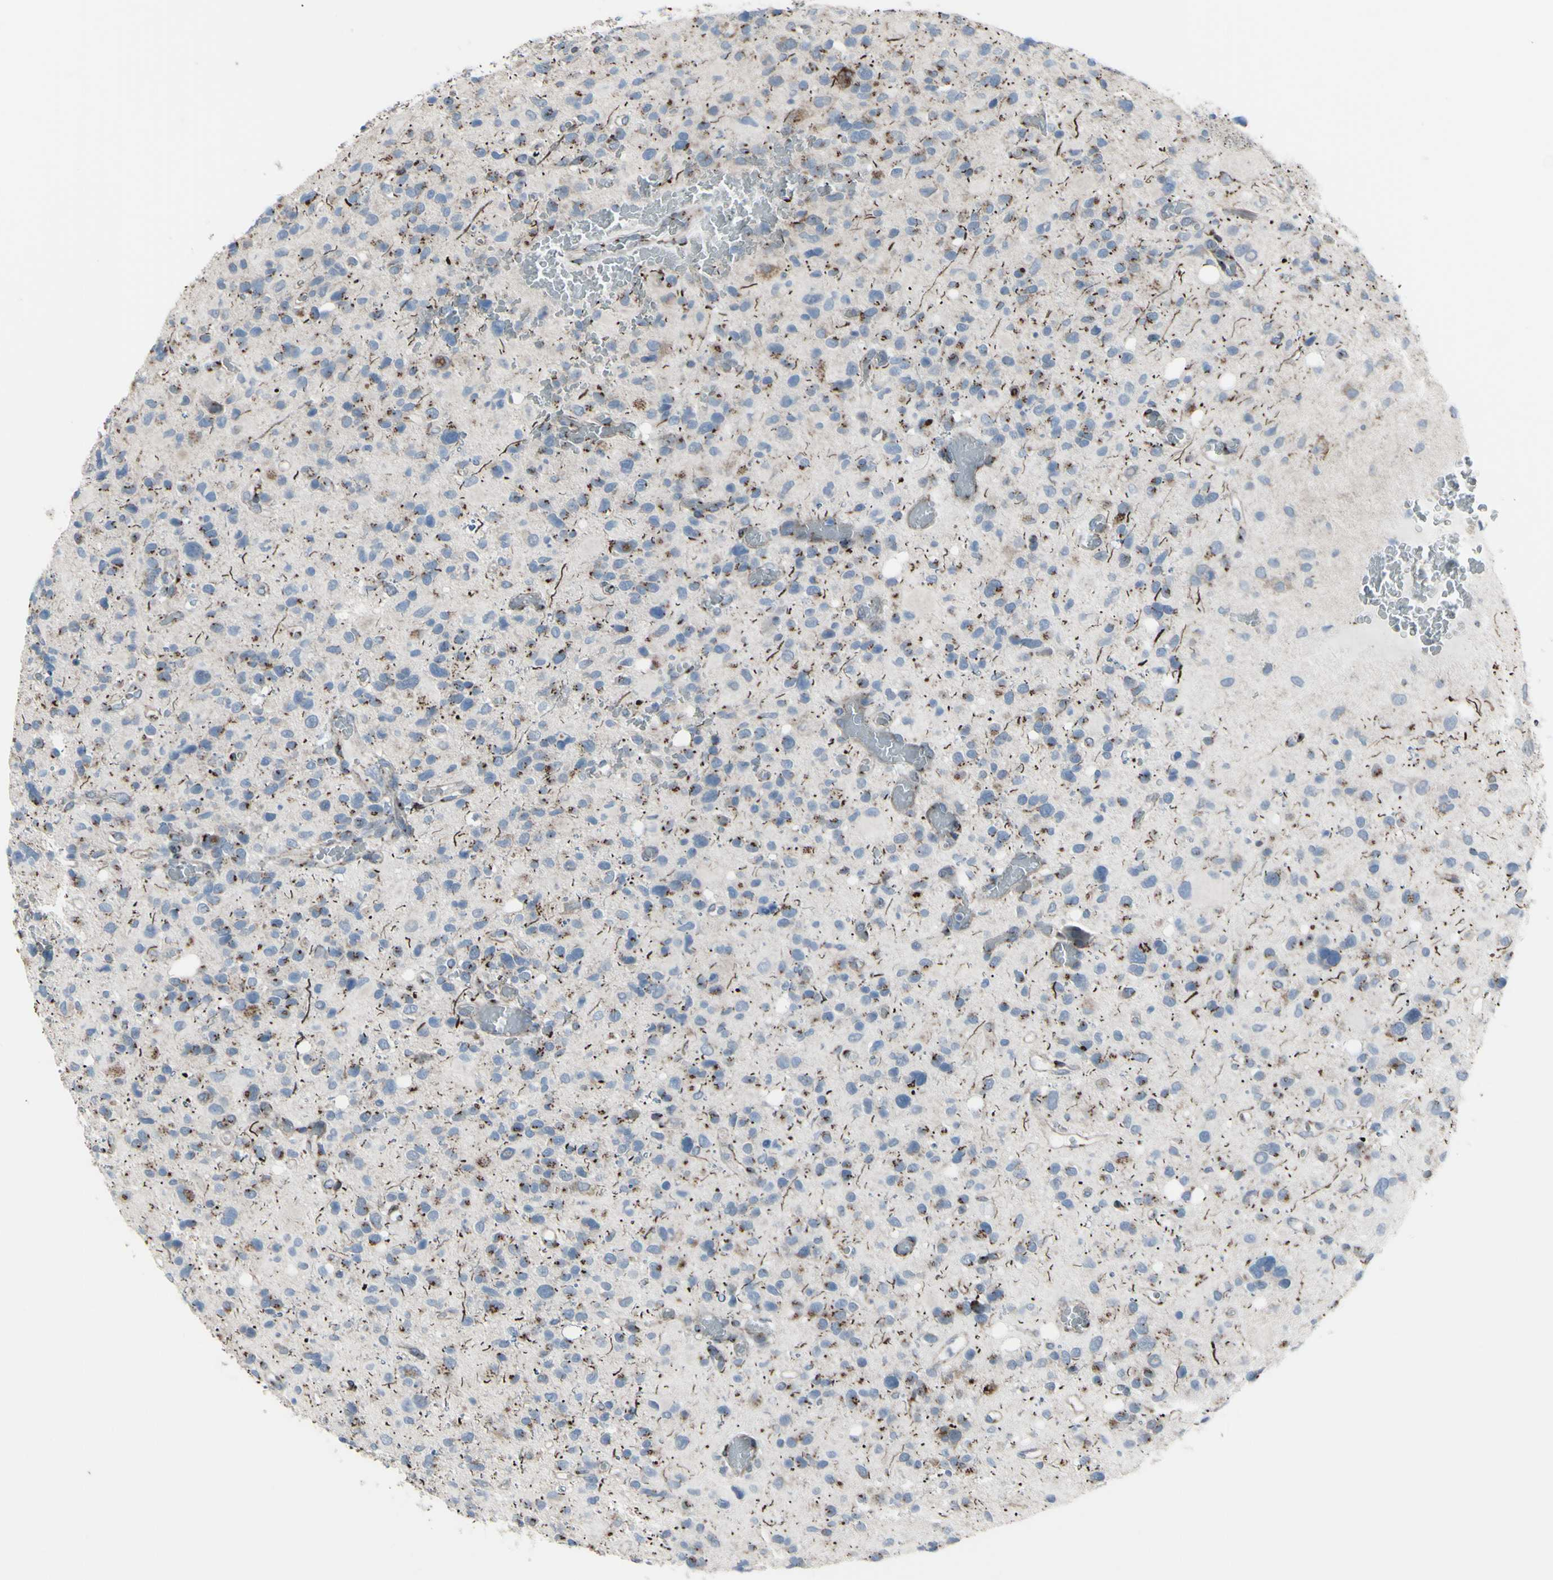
{"staining": {"intensity": "moderate", "quantity": "25%-75%", "location": "cytoplasmic/membranous"}, "tissue": "glioma", "cell_type": "Tumor cells", "image_type": "cancer", "snomed": [{"axis": "morphology", "description": "Glioma, malignant, High grade"}, {"axis": "topography", "description": "Brain"}], "caption": "About 25%-75% of tumor cells in glioma show moderate cytoplasmic/membranous protein expression as visualized by brown immunohistochemical staining.", "gene": "GLG1", "patient": {"sex": "male", "age": 48}}